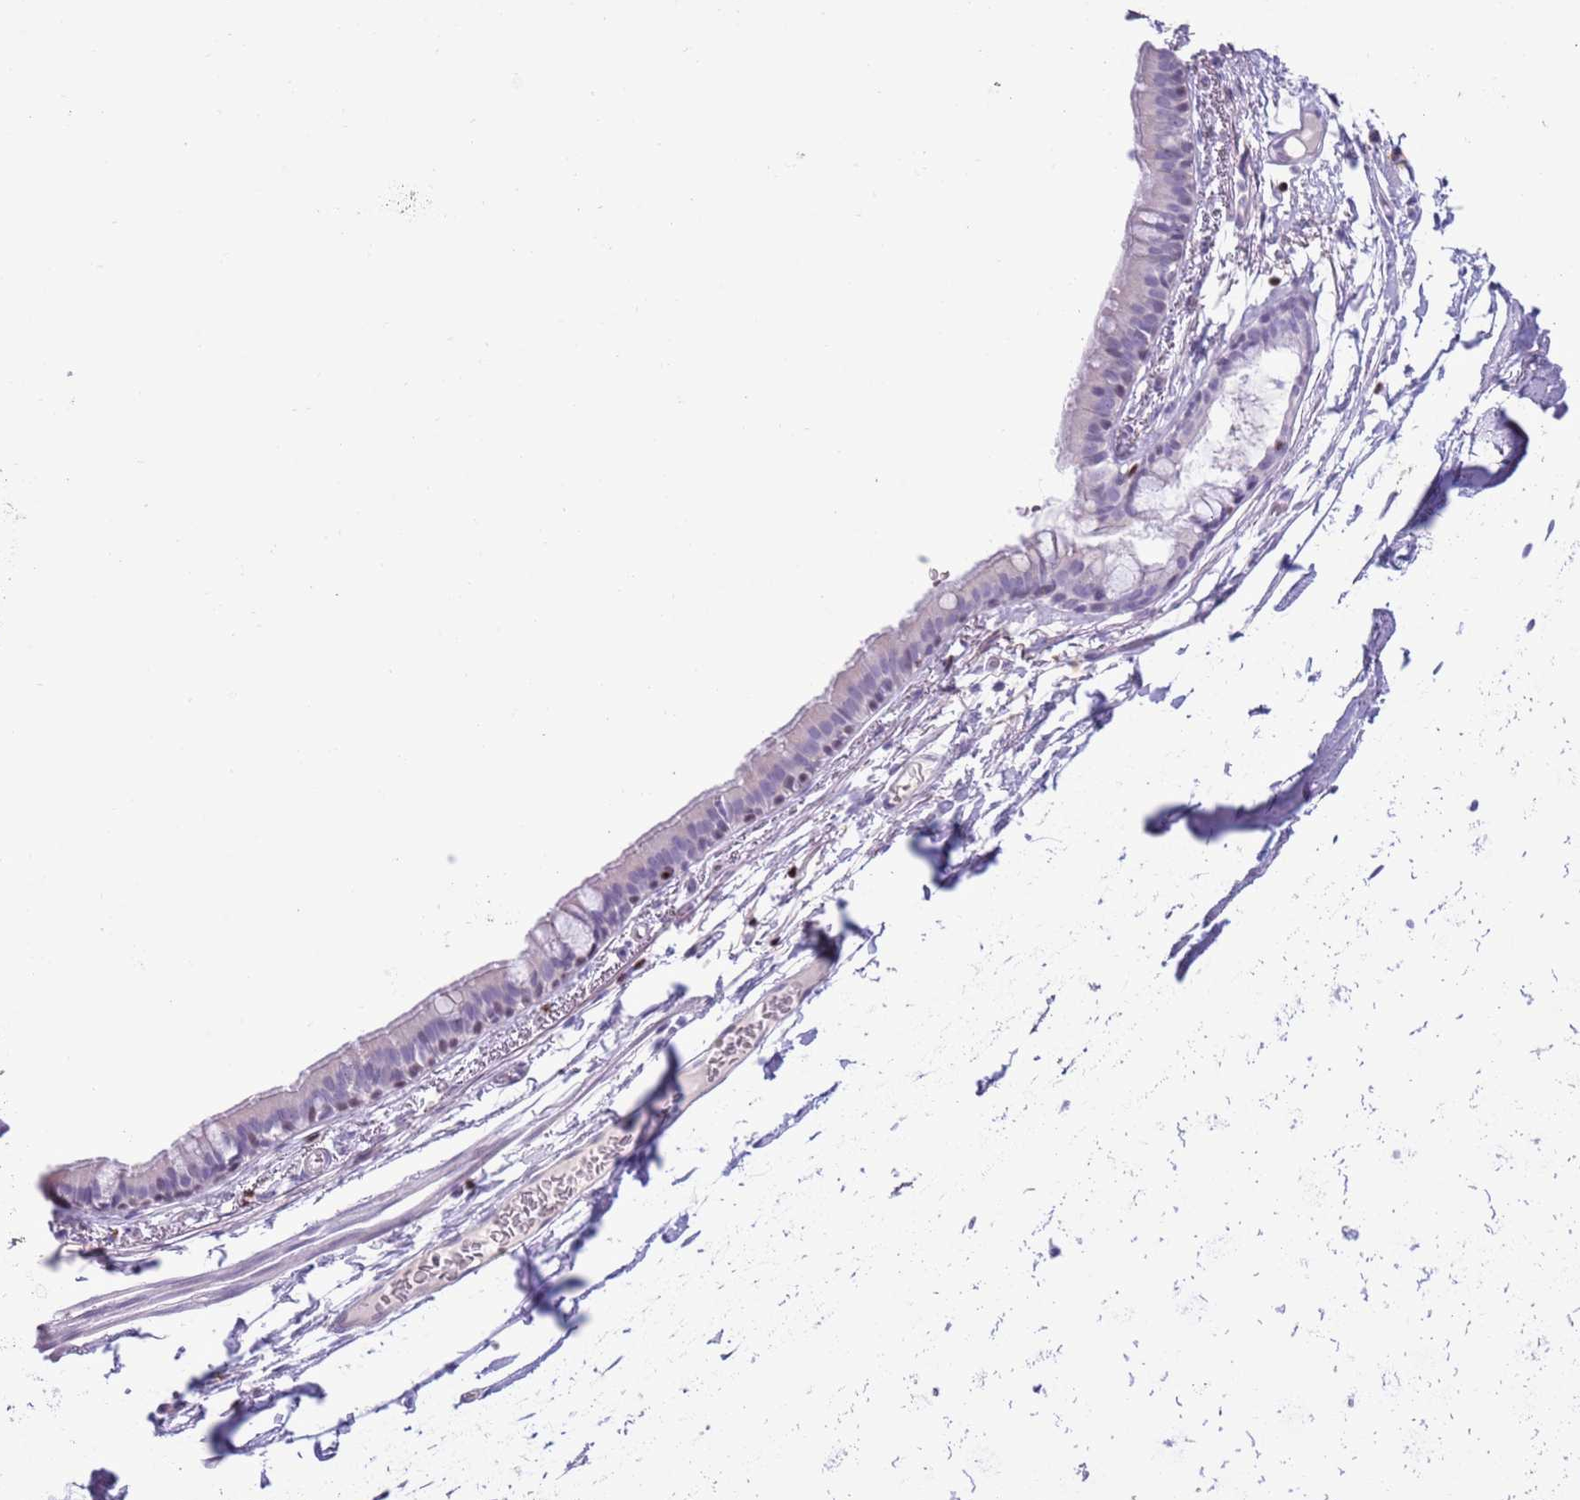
{"staining": {"intensity": "weak", "quantity": "<25%", "location": "nuclear"}, "tissue": "bronchus", "cell_type": "Respiratory epithelial cells", "image_type": "normal", "snomed": [{"axis": "morphology", "description": "Normal tissue, NOS"}, {"axis": "topography", "description": "Cartilage tissue"}], "caption": "High magnification brightfield microscopy of benign bronchus stained with DAB (3,3'-diaminobenzidine) (brown) and counterstained with hematoxylin (blue): respiratory epithelial cells show no significant staining. (DAB IHC, high magnification).", "gene": "BCL11B", "patient": {"sex": "male", "age": 63}}